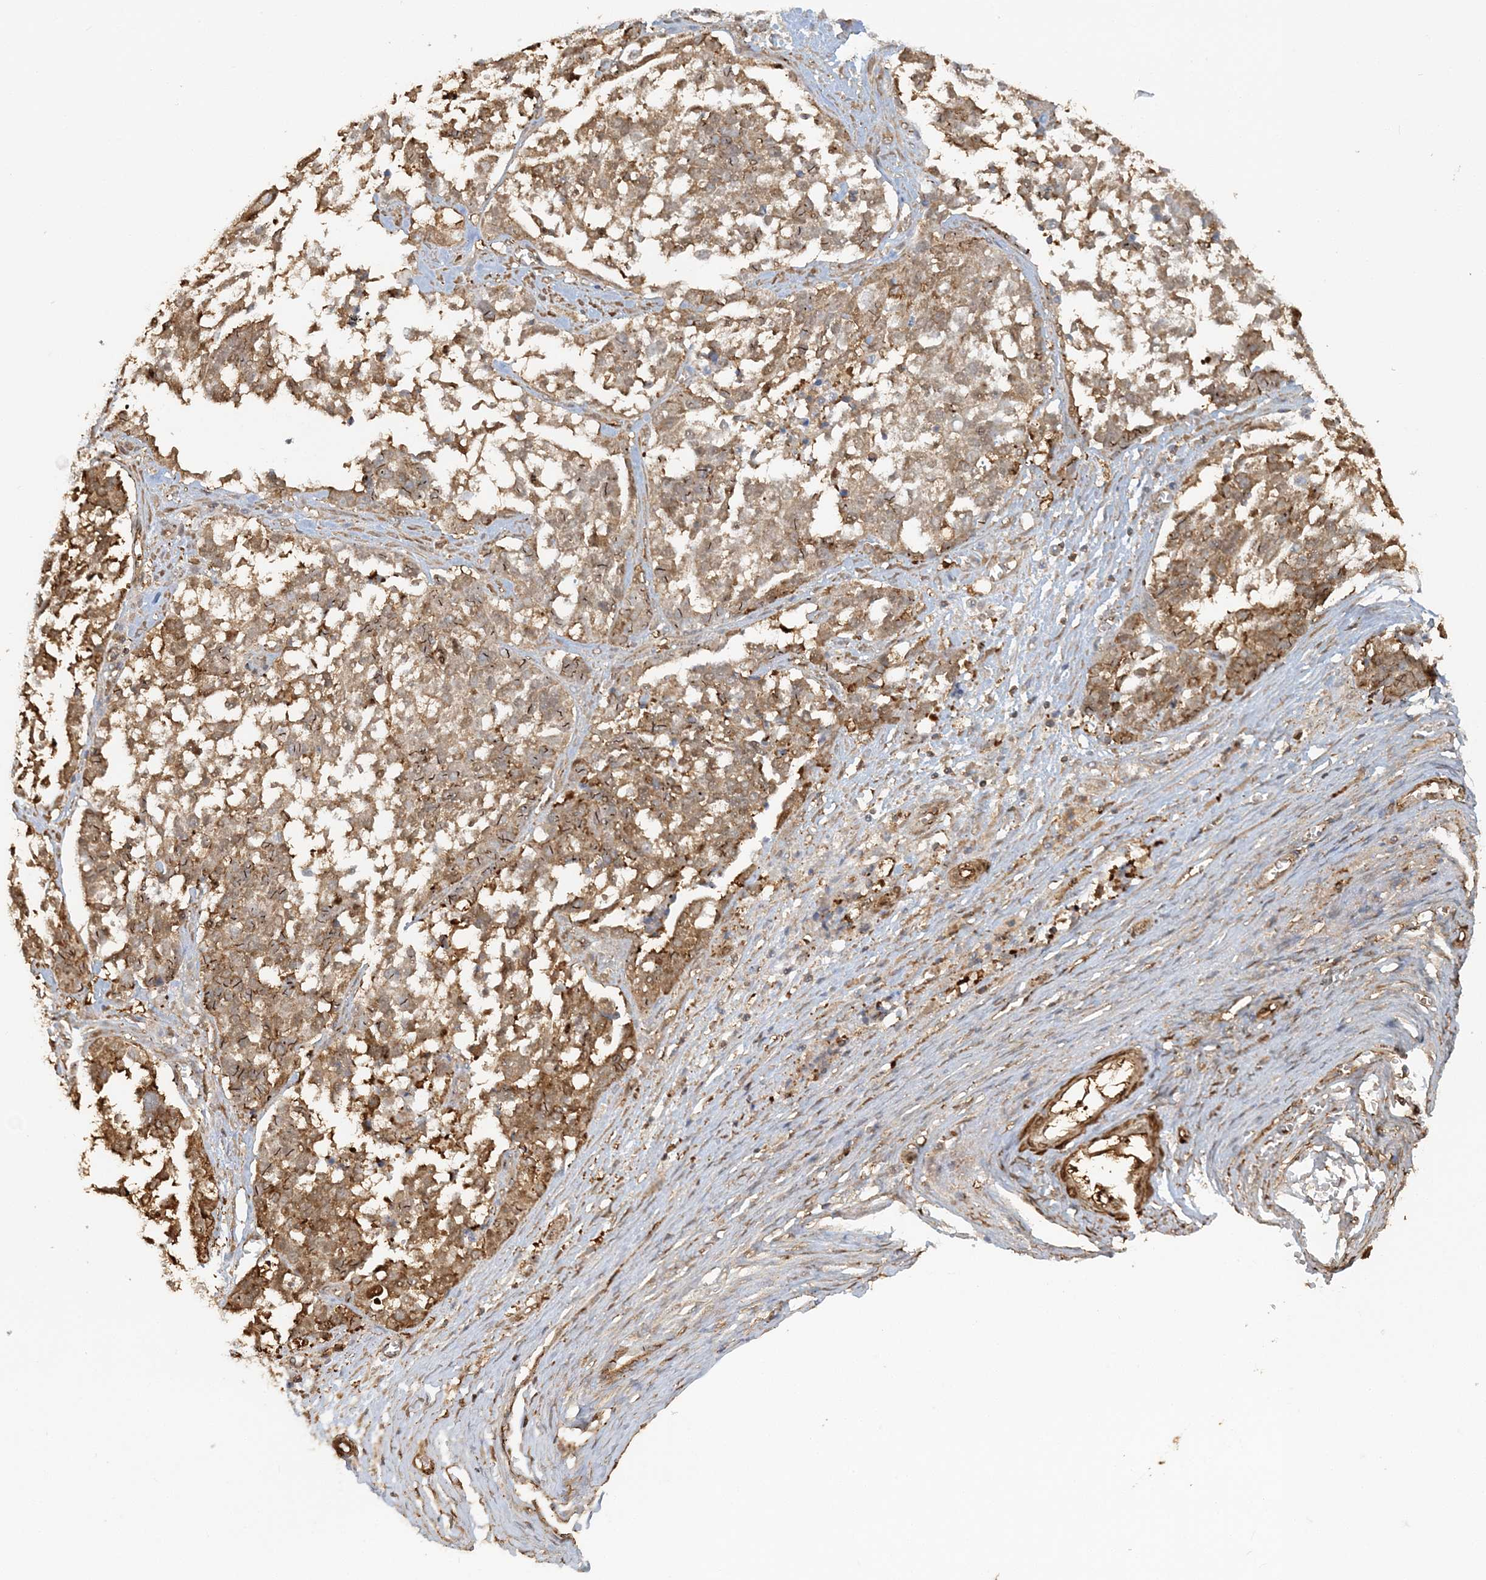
{"staining": {"intensity": "moderate", "quantity": ">75%", "location": "cytoplasmic/membranous"}, "tissue": "ovarian cancer", "cell_type": "Tumor cells", "image_type": "cancer", "snomed": [{"axis": "morphology", "description": "Cystadenocarcinoma, serous, NOS"}, {"axis": "topography", "description": "Ovary"}], "caption": "Serous cystadenocarcinoma (ovarian) stained for a protein (brown) exhibits moderate cytoplasmic/membranous positive expression in approximately >75% of tumor cells.", "gene": "DSTN", "patient": {"sex": "female", "age": 44}}